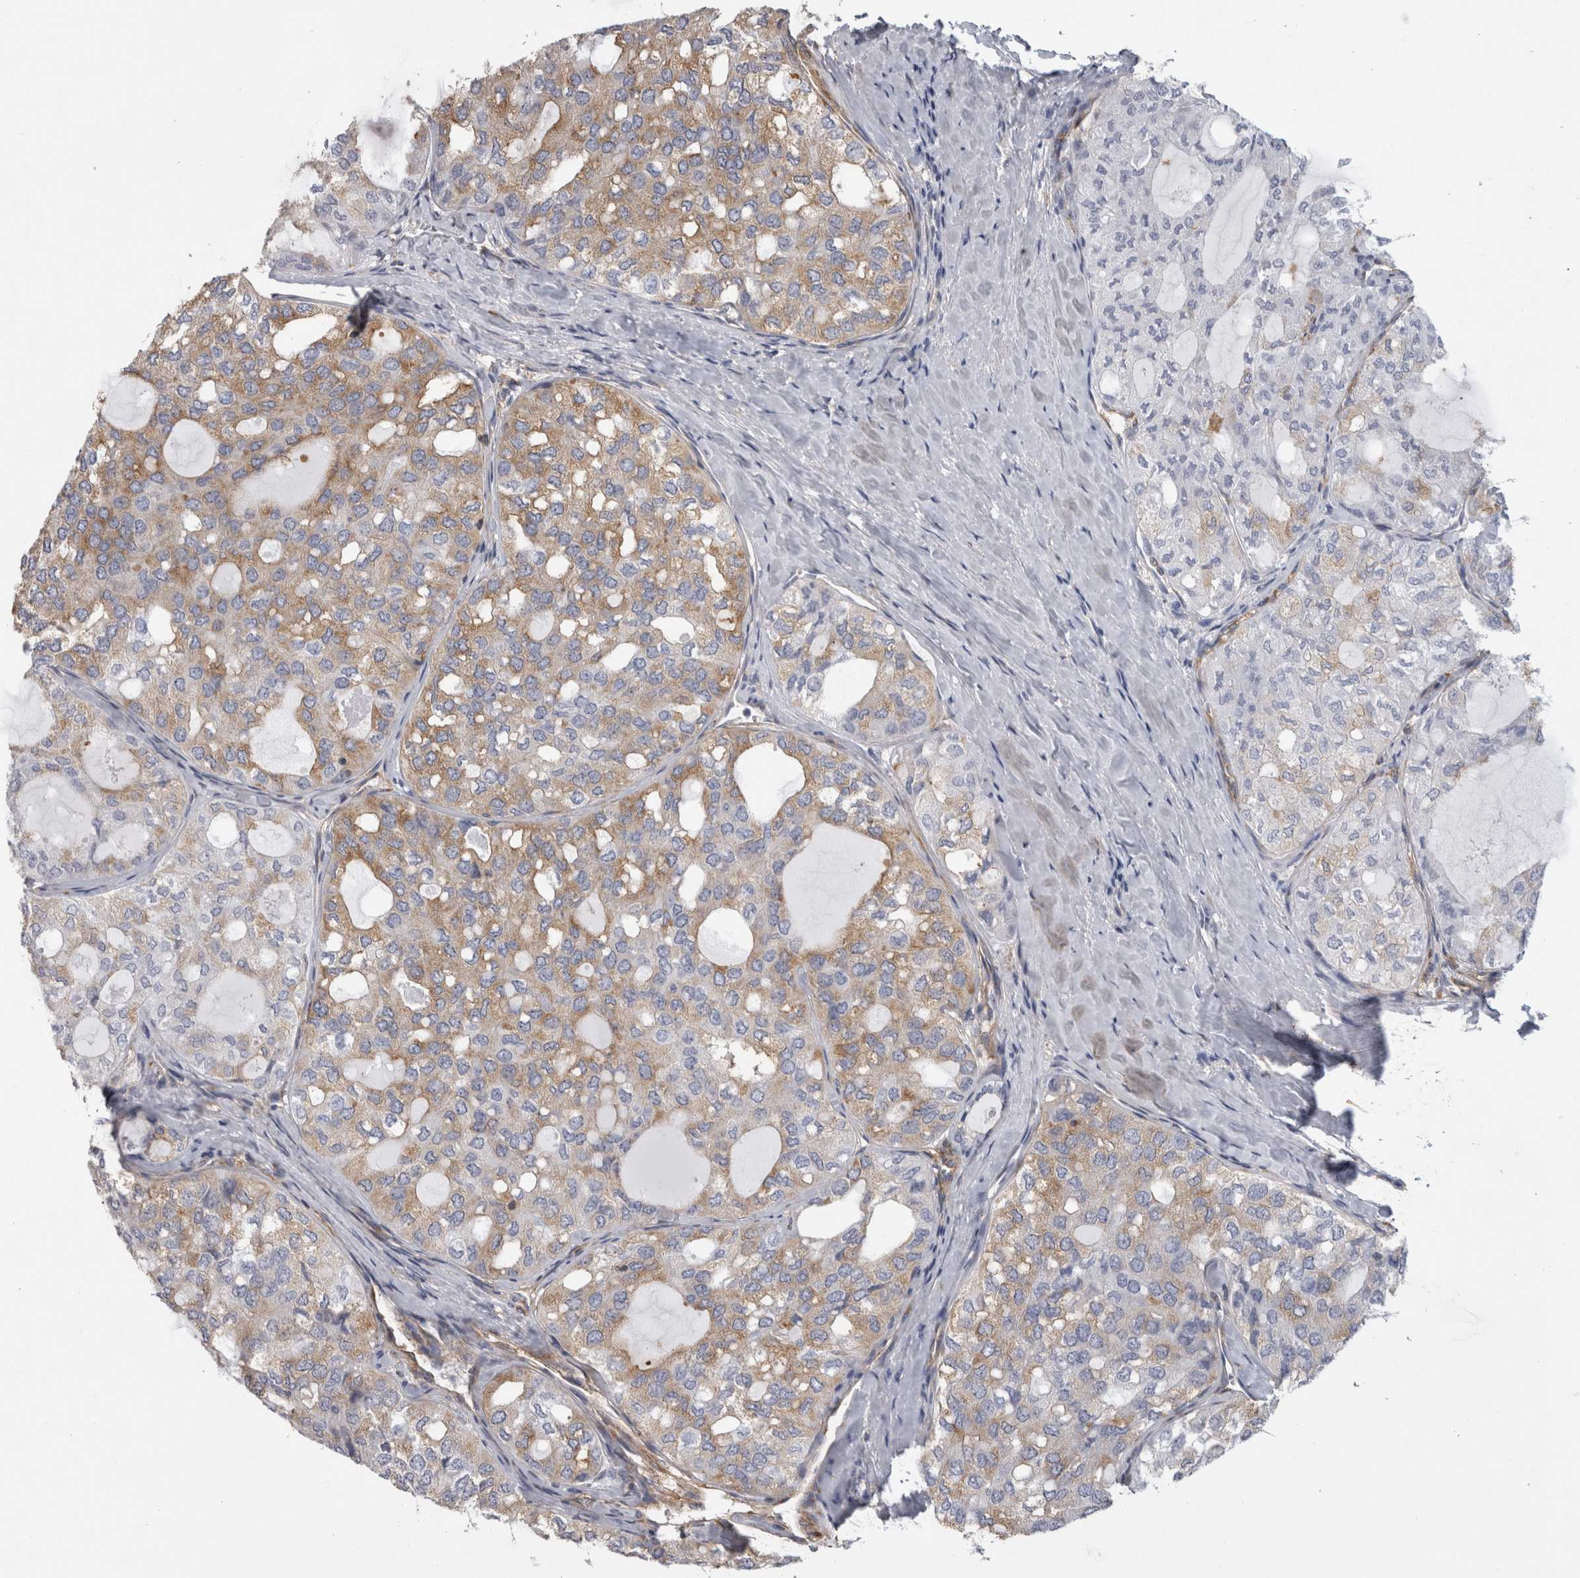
{"staining": {"intensity": "moderate", "quantity": "25%-75%", "location": "cytoplasmic/membranous"}, "tissue": "thyroid cancer", "cell_type": "Tumor cells", "image_type": "cancer", "snomed": [{"axis": "morphology", "description": "Follicular adenoma carcinoma, NOS"}, {"axis": "topography", "description": "Thyroid gland"}], "caption": "High-power microscopy captured an immunohistochemistry (IHC) micrograph of thyroid cancer, revealing moderate cytoplasmic/membranous staining in about 25%-75% of tumor cells.", "gene": "ATXN3", "patient": {"sex": "male", "age": 75}}